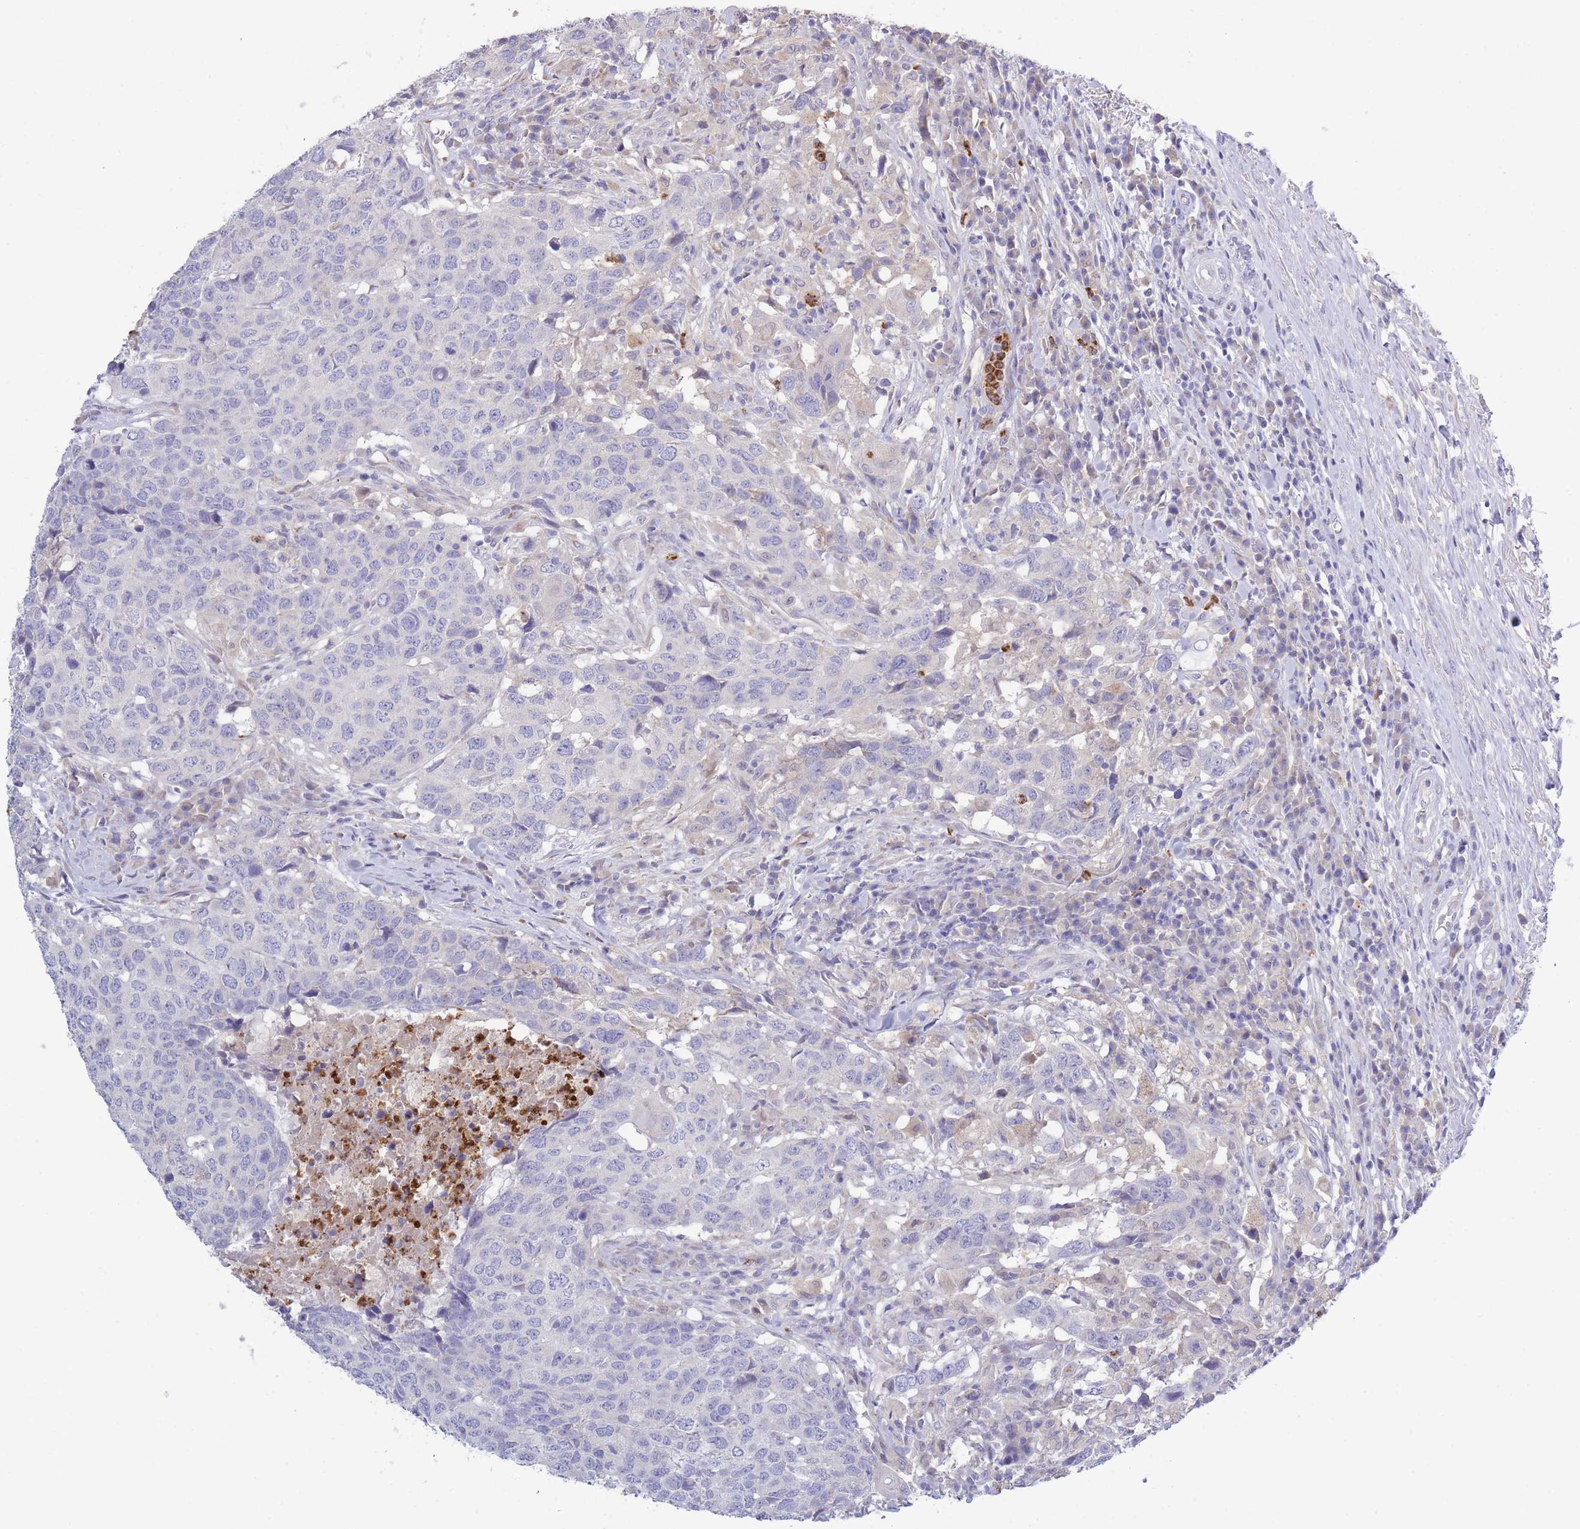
{"staining": {"intensity": "negative", "quantity": "none", "location": "none"}, "tissue": "head and neck cancer", "cell_type": "Tumor cells", "image_type": "cancer", "snomed": [{"axis": "morphology", "description": "Normal tissue, NOS"}, {"axis": "morphology", "description": "Squamous cell carcinoma, NOS"}, {"axis": "topography", "description": "Skeletal muscle"}, {"axis": "topography", "description": "Vascular tissue"}, {"axis": "topography", "description": "Peripheral nerve tissue"}, {"axis": "topography", "description": "Head-Neck"}], "caption": "This is a image of IHC staining of head and neck cancer (squamous cell carcinoma), which shows no staining in tumor cells.", "gene": "CENPM", "patient": {"sex": "male", "age": 66}}